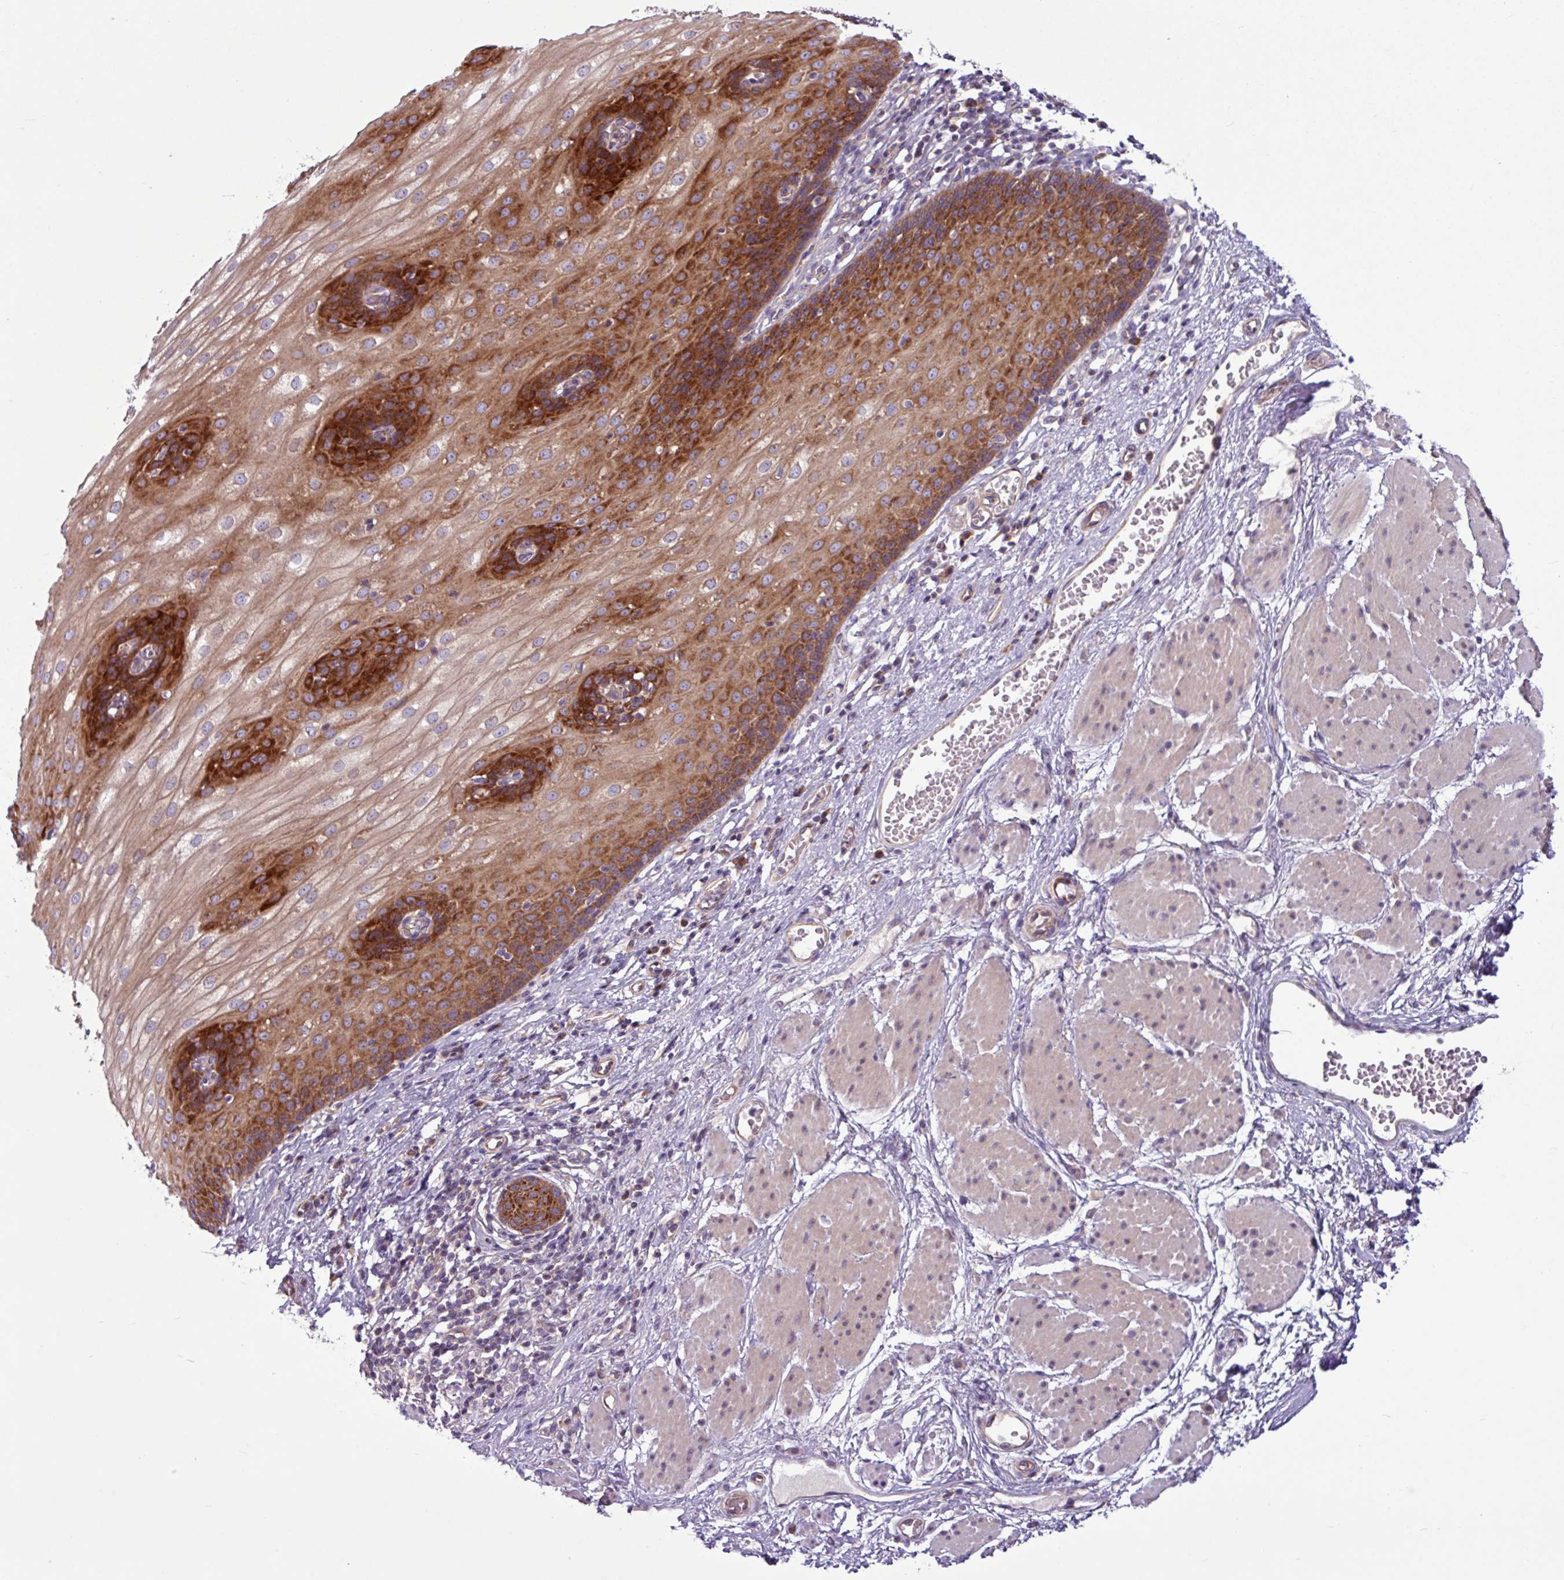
{"staining": {"intensity": "strong", "quantity": ">75%", "location": "cytoplasmic/membranous"}, "tissue": "esophagus", "cell_type": "Squamous epithelial cells", "image_type": "normal", "snomed": [{"axis": "morphology", "description": "Normal tissue, NOS"}, {"axis": "topography", "description": "Esophagus"}], "caption": "An image of human esophagus stained for a protein shows strong cytoplasmic/membranous brown staining in squamous epithelial cells. Immunohistochemistry (ihc) stains the protein of interest in brown and the nuclei are stained blue.", "gene": "MROH2A", "patient": {"sex": "male", "age": 69}}